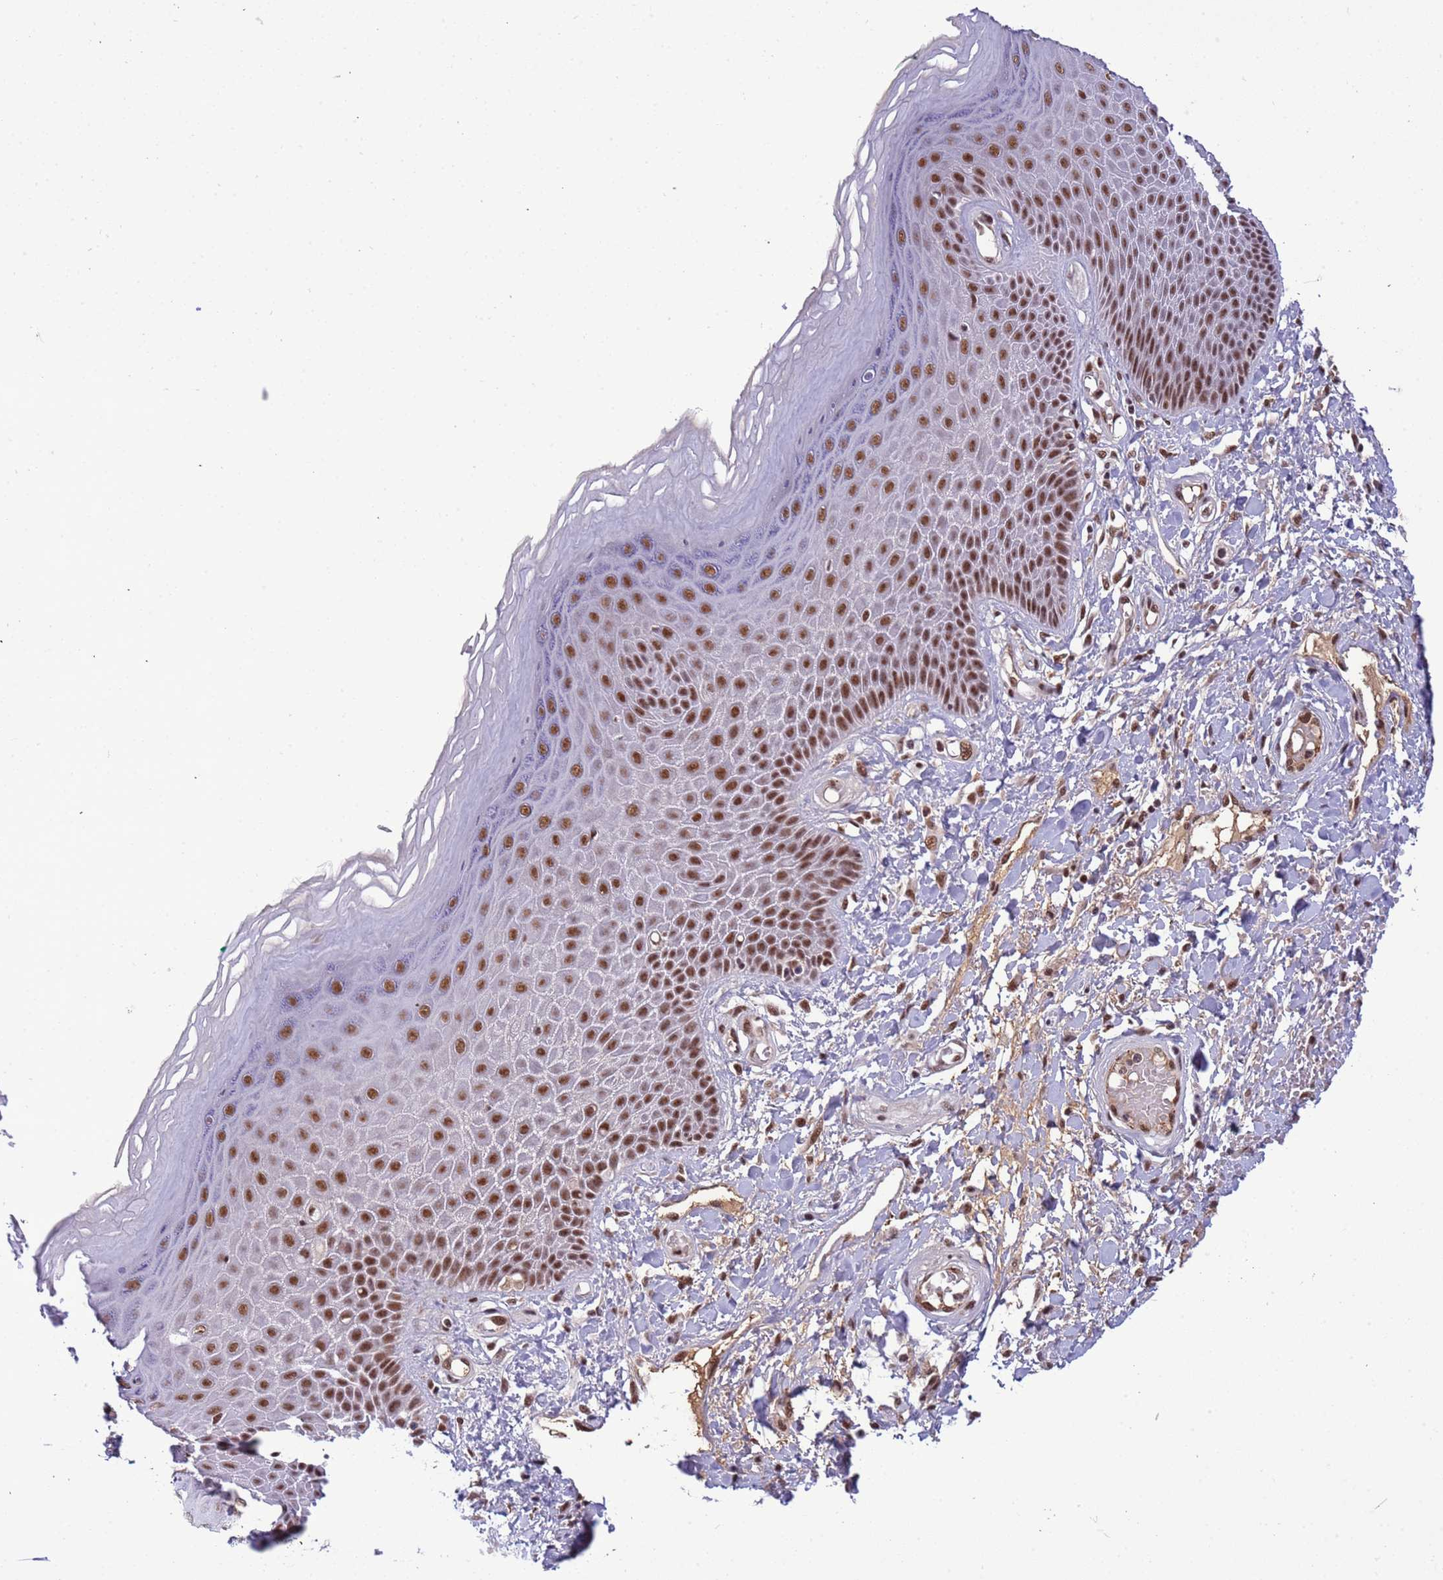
{"staining": {"intensity": "strong", "quantity": ">75%", "location": "nuclear"}, "tissue": "skin", "cell_type": "Epidermal cells", "image_type": "normal", "snomed": [{"axis": "morphology", "description": "Normal tissue, NOS"}, {"axis": "topography", "description": "Anal"}], "caption": "Immunohistochemistry (DAB) staining of normal skin demonstrates strong nuclear protein positivity in about >75% of epidermal cells.", "gene": "SRRT", "patient": {"sex": "male", "age": 78}}